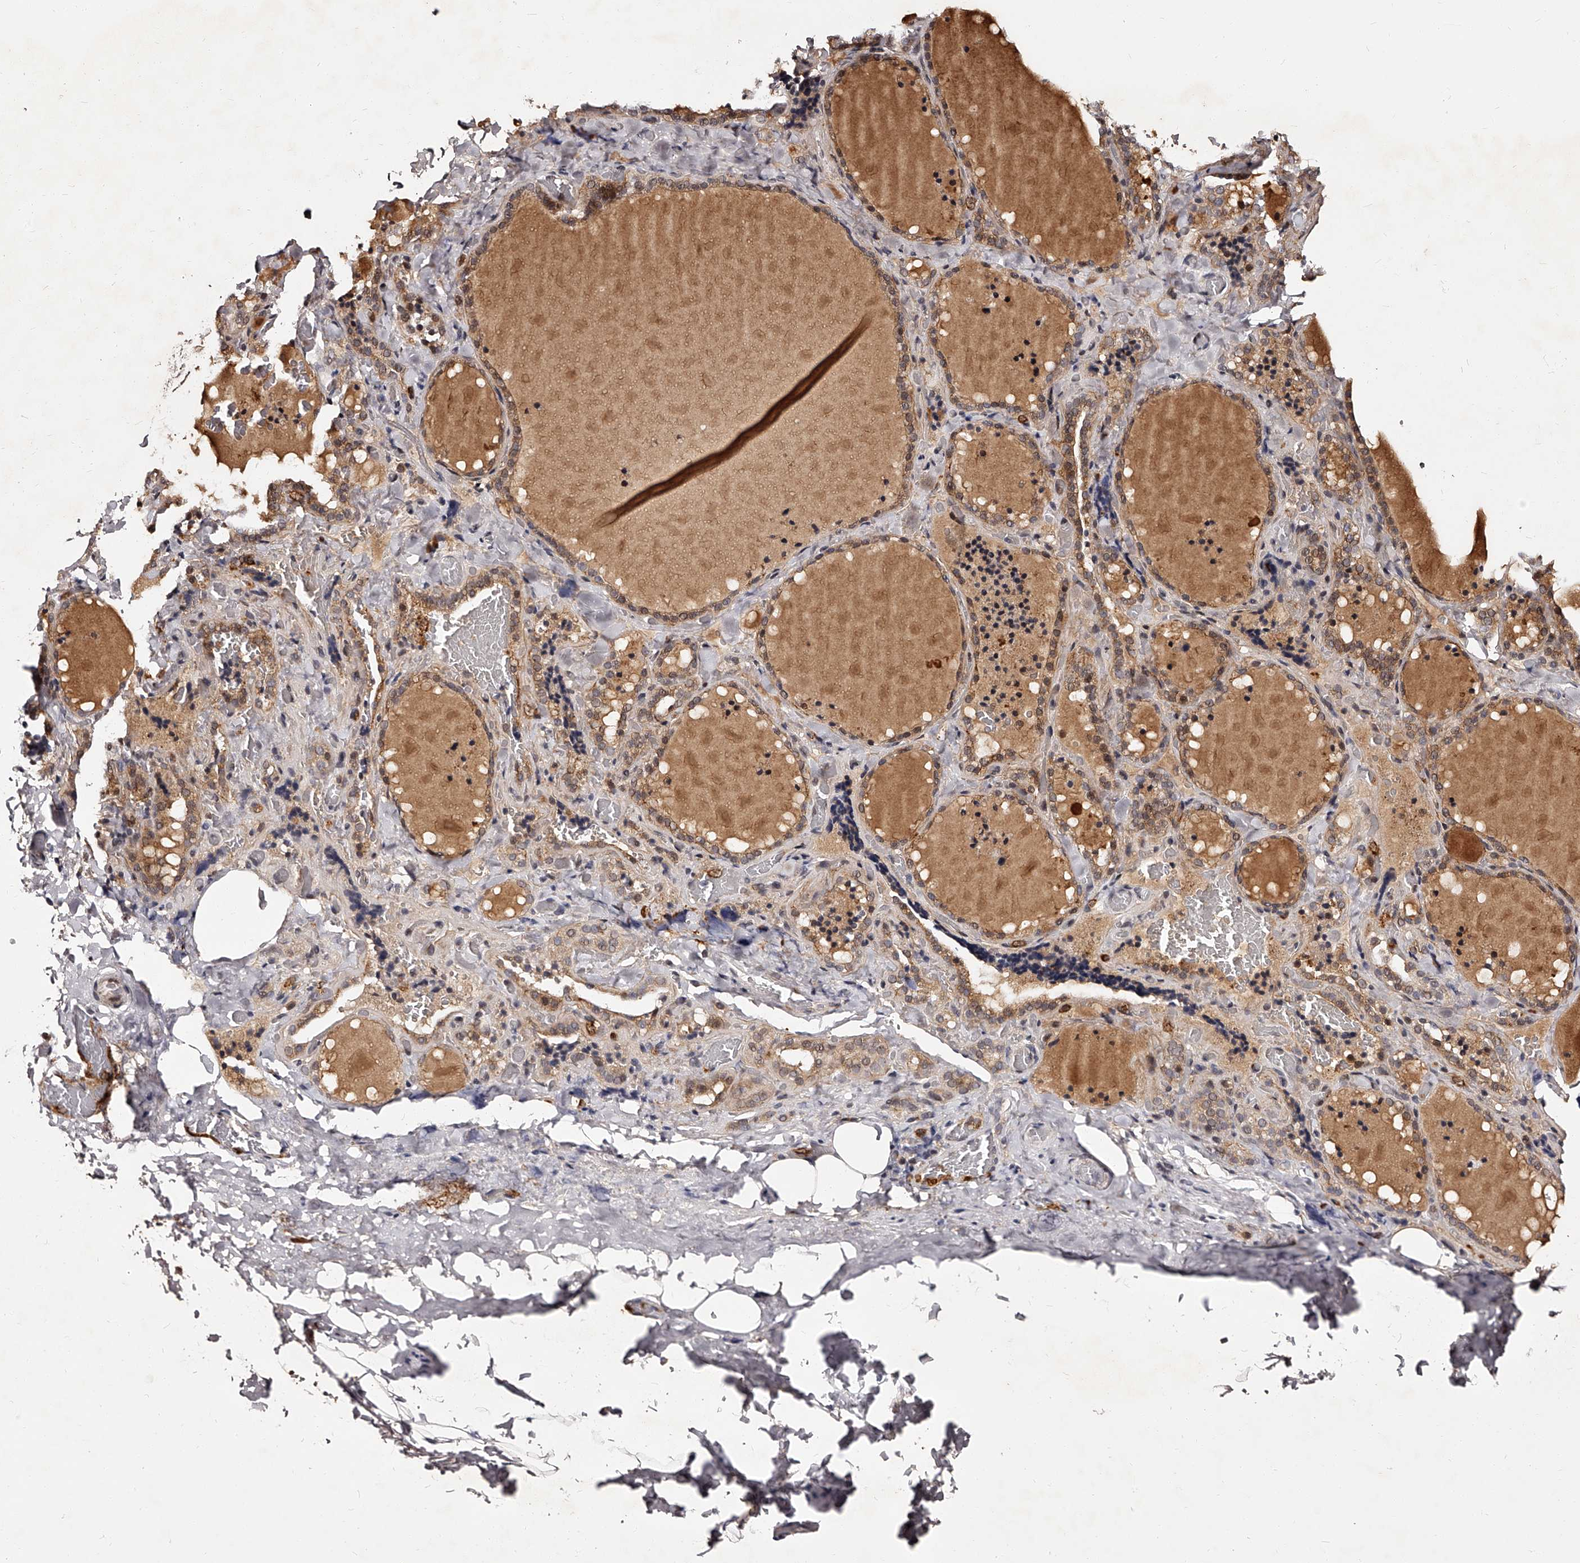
{"staining": {"intensity": "moderate", "quantity": ">75%", "location": "cytoplasmic/membranous"}, "tissue": "thyroid gland", "cell_type": "Glandular cells", "image_type": "normal", "snomed": [{"axis": "morphology", "description": "Normal tissue, NOS"}, {"axis": "topography", "description": "Thyroid gland"}], "caption": "Glandular cells reveal medium levels of moderate cytoplasmic/membranous expression in approximately >75% of cells in normal thyroid gland. The staining is performed using DAB brown chromogen to label protein expression. The nuclei are counter-stained blue using hematoxylin.", "gene": "RSC1A1", "patient": {"sex": "female", "age": 22}}